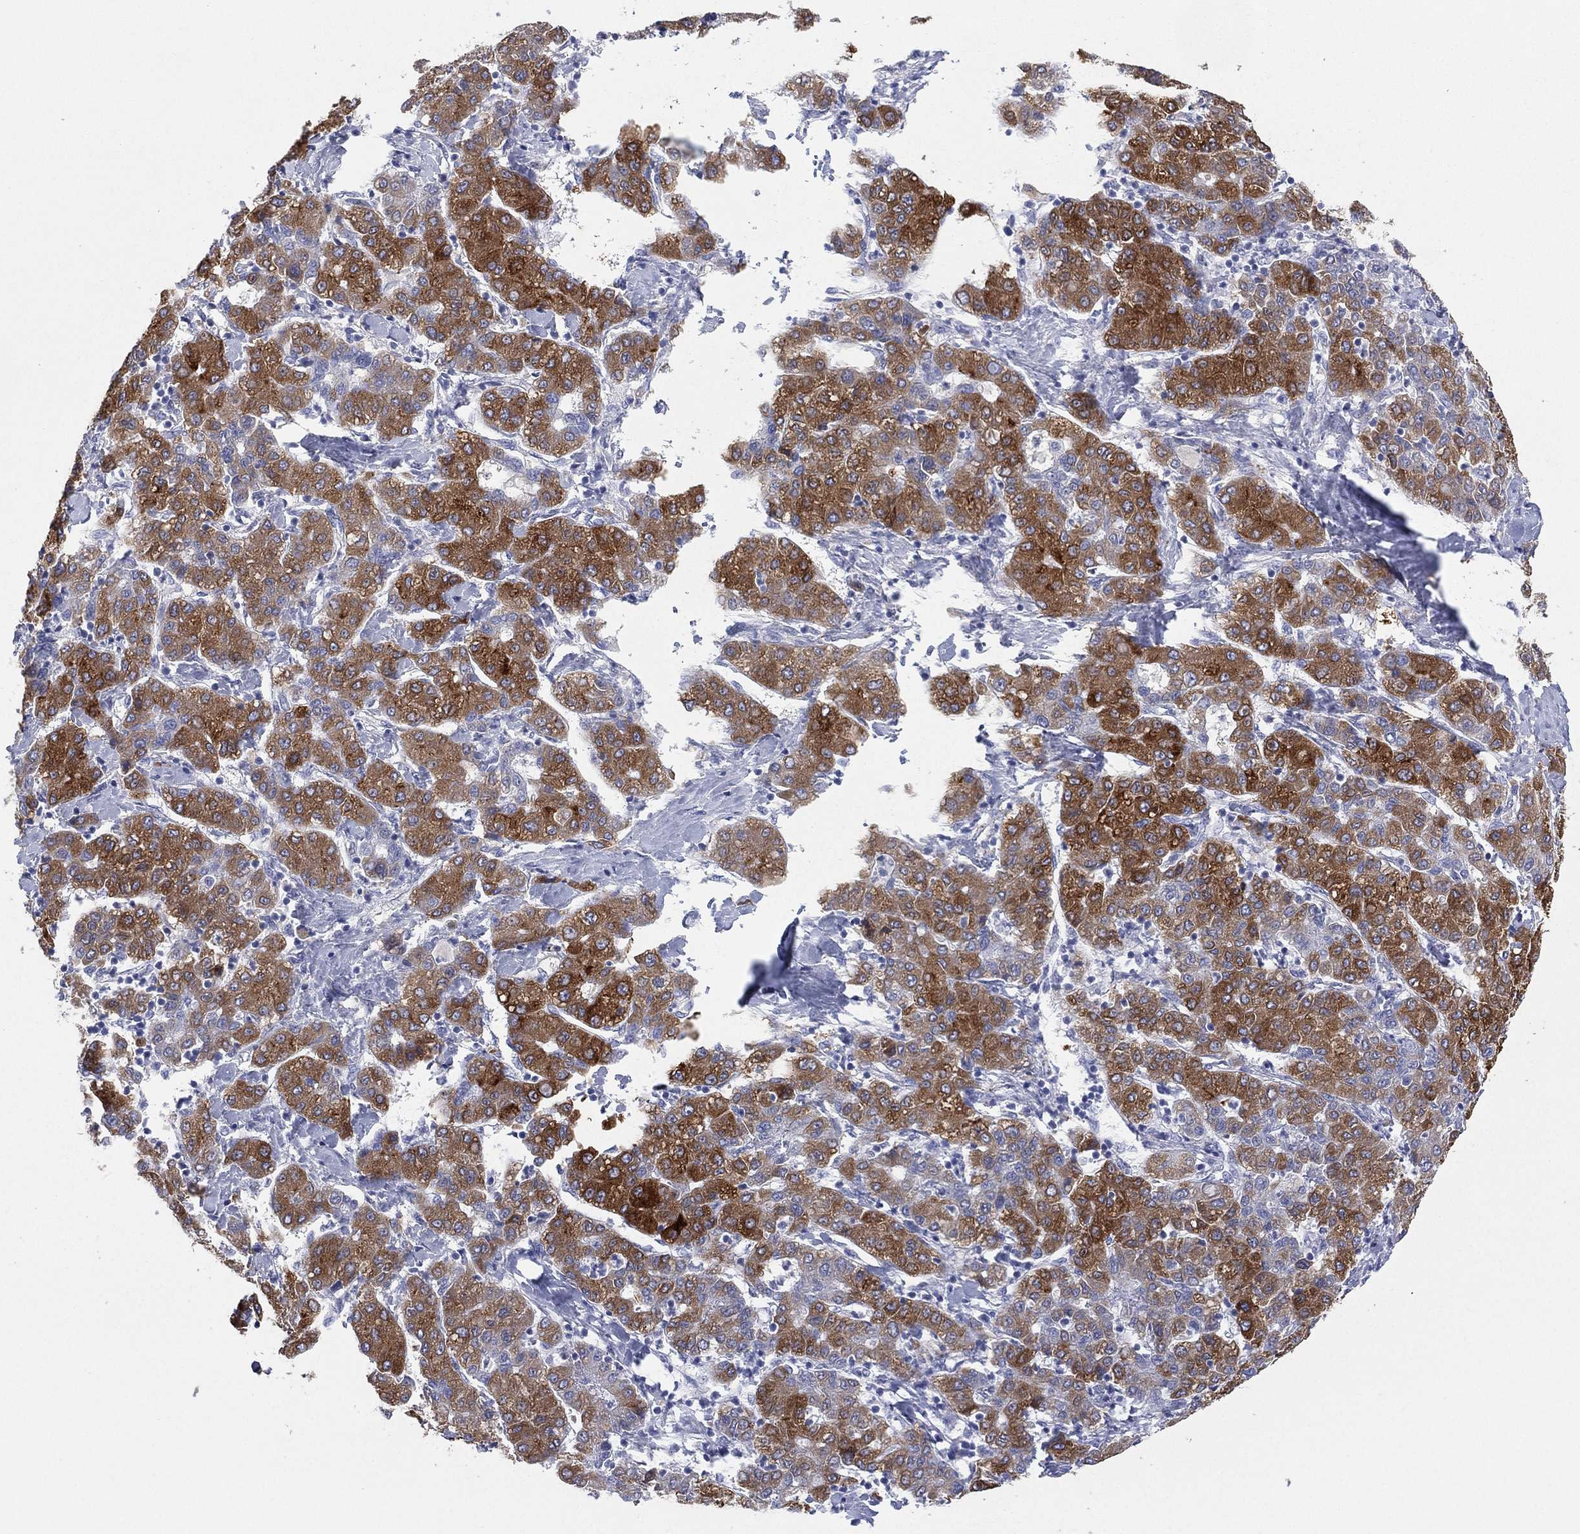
{"staining": {"intensity": "strong", "quantity": "25%-75%", "location": "cytoplasmic/membranous"}, "tissue": "liver cancer", "cell_type": "Tumor cells", "image_type": "cancer", "snomed": [{"axis": "morphology", "description": "Carcinoma, Hepatocellular, NOS"}, {"axis": "topography", "description": "Liver"}], "caption": "Immunohistochemical staining of liver cancer (hepatocellular carcinoma) exhibits high levels of strong cytoplasmic/membranous expression in approximately 25%-75% of tumor cells.", "gene": "CYP2D6", "patient": {"sex": "male", "age": 65}}